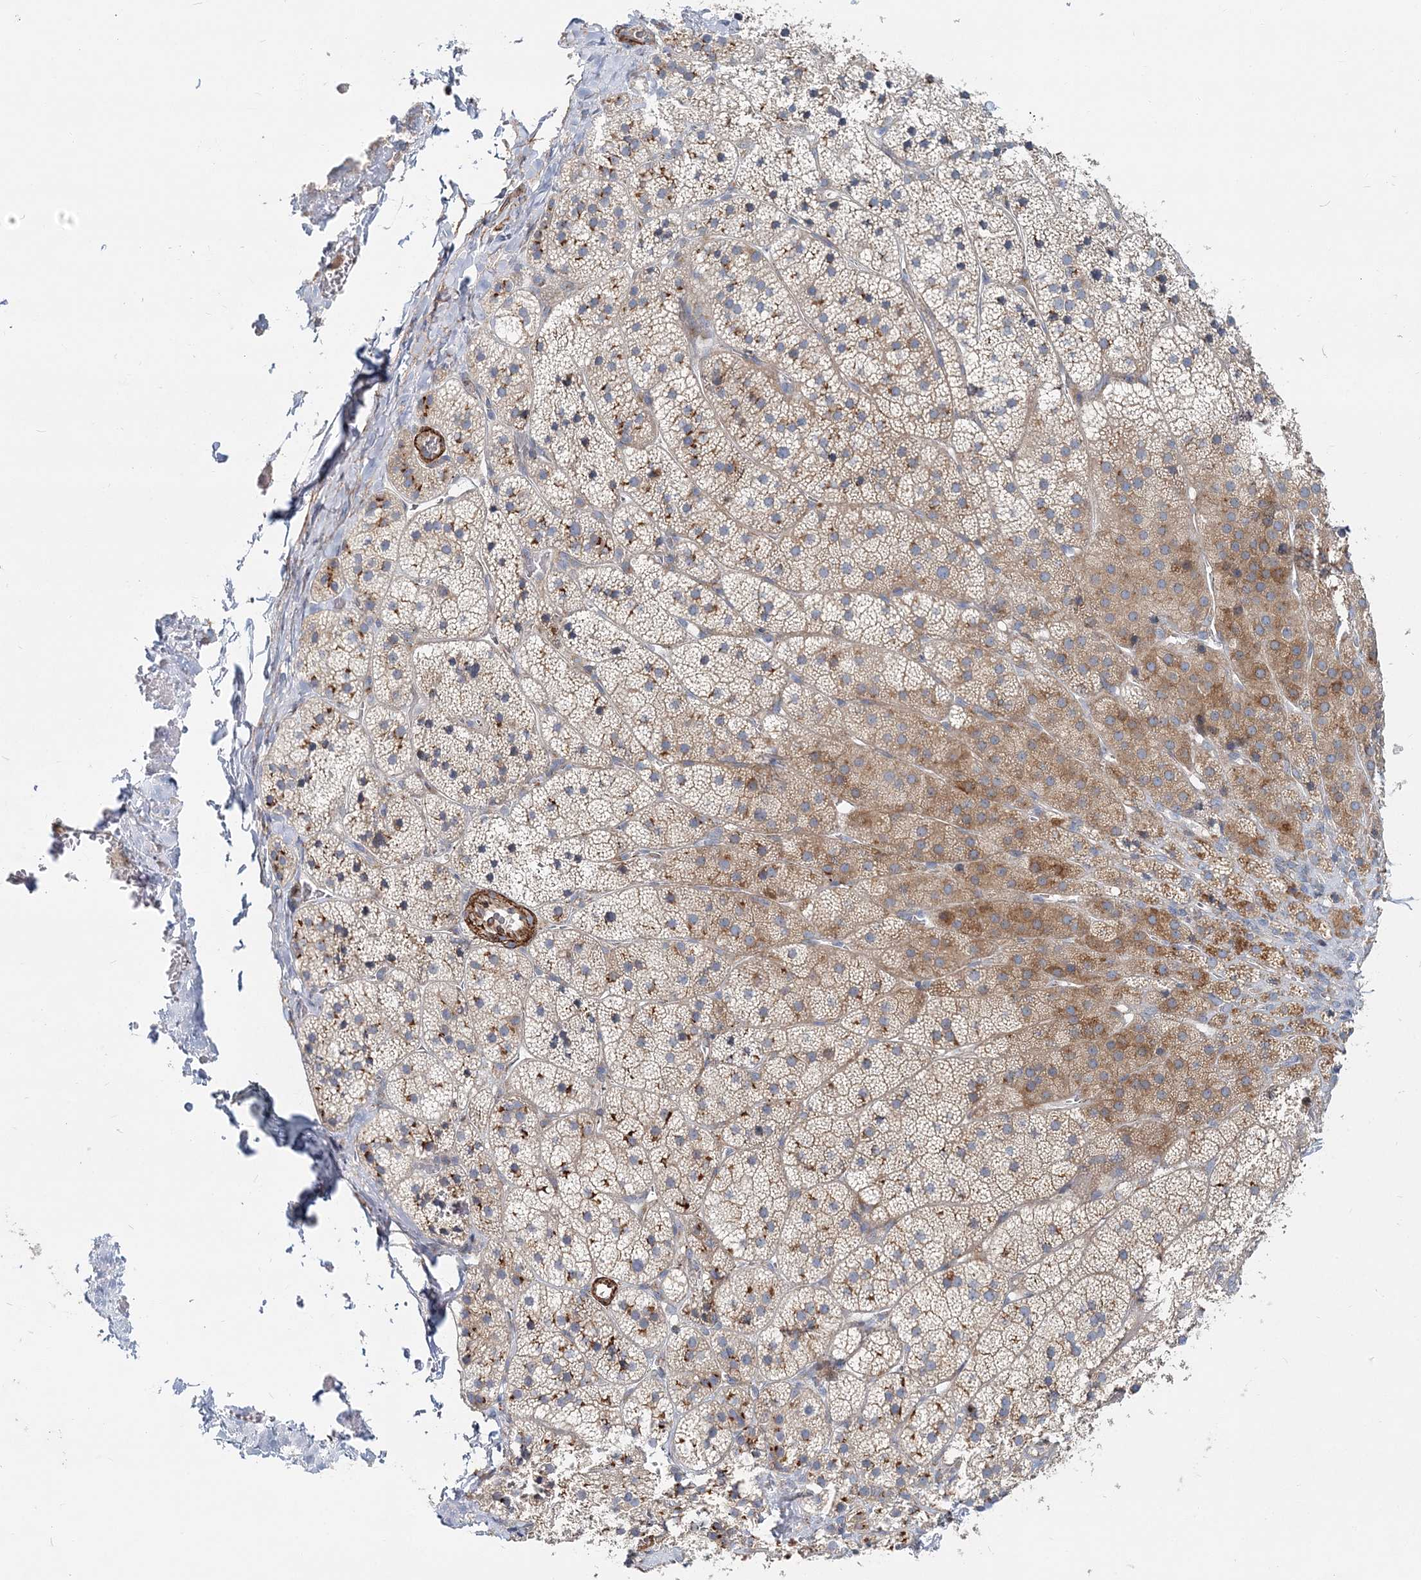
{"staining": {"intensity": "strong", "quantity": "25%-75%", "location": "cytoplasmic/membranous"}, "tissue": "adrenal gland", "cell_type": "Glandular cells", "image_type": "normal", "snomed": [{"axis": "morphology", "description": "Normal tissue, NOS"}, {"axis": "topography", "description": "Adrenal gland"}], "caption": "A brown stain shows strong cytoplasmic/membranous staining of a protein in glandular cells of benign human adrenal gland.", "gene": "NBAS", "patient": {"sex": "female", "age": 44}}